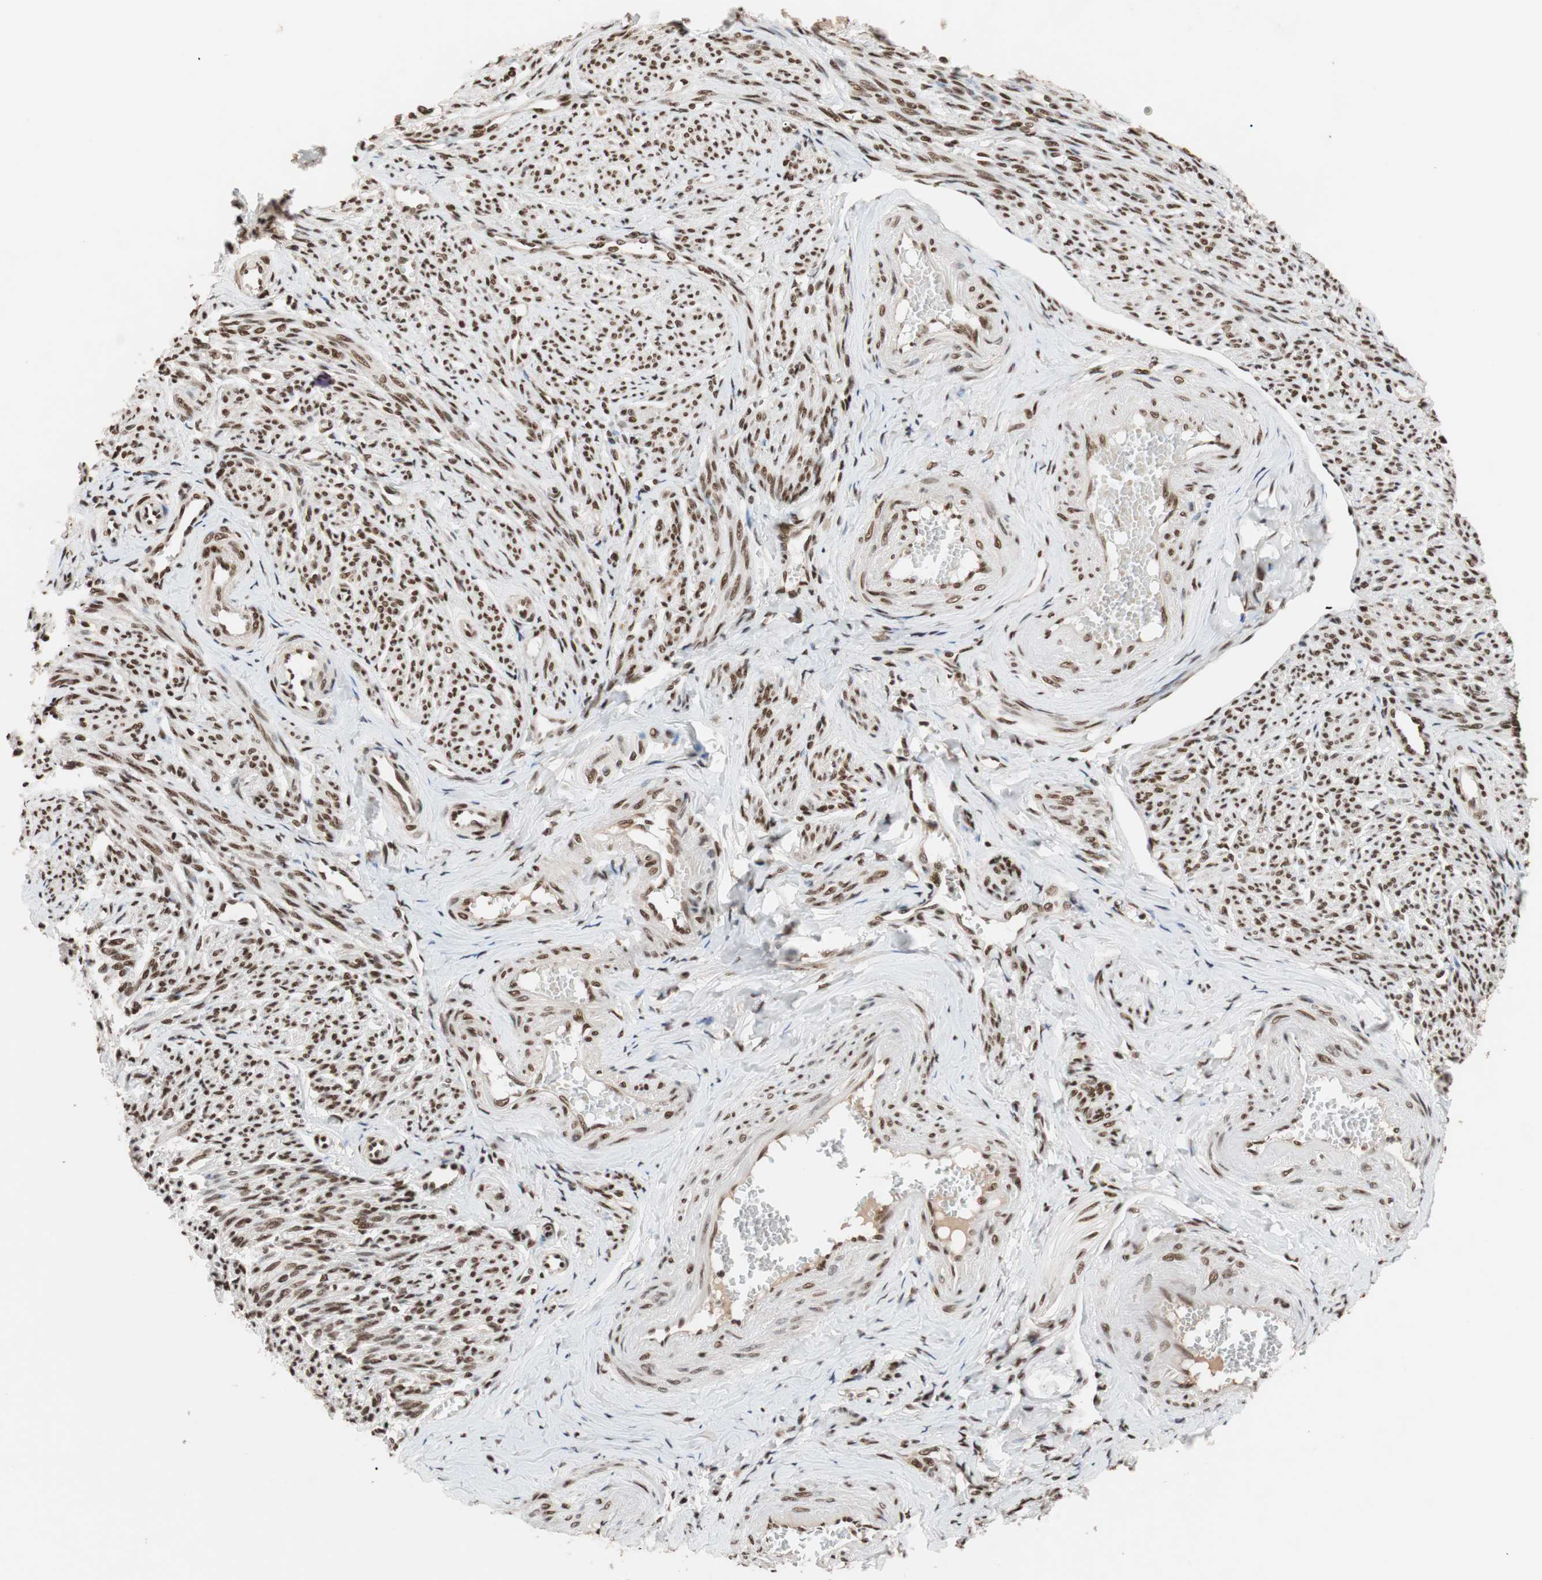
{"staining": {"intensity": "strong", "quantity": "25%-75%", "location": "nuclear"}, "tissue": "smooth muscle", "cell_type": "Smooth muscle cells", "image_type": "normal", "snomed": [{"axis": "morphology", "description": "Normal tissue, NOS"}, {"axis": "topography", "description": "Smooth muscle"}], "caption": "Strong nuclear staining is seen in about 25%-75% of smooth muscle cells in unremarkable smooth muscle.", "gene": "CHAMP1", "patient": {"sex": "female", "age": 65}}